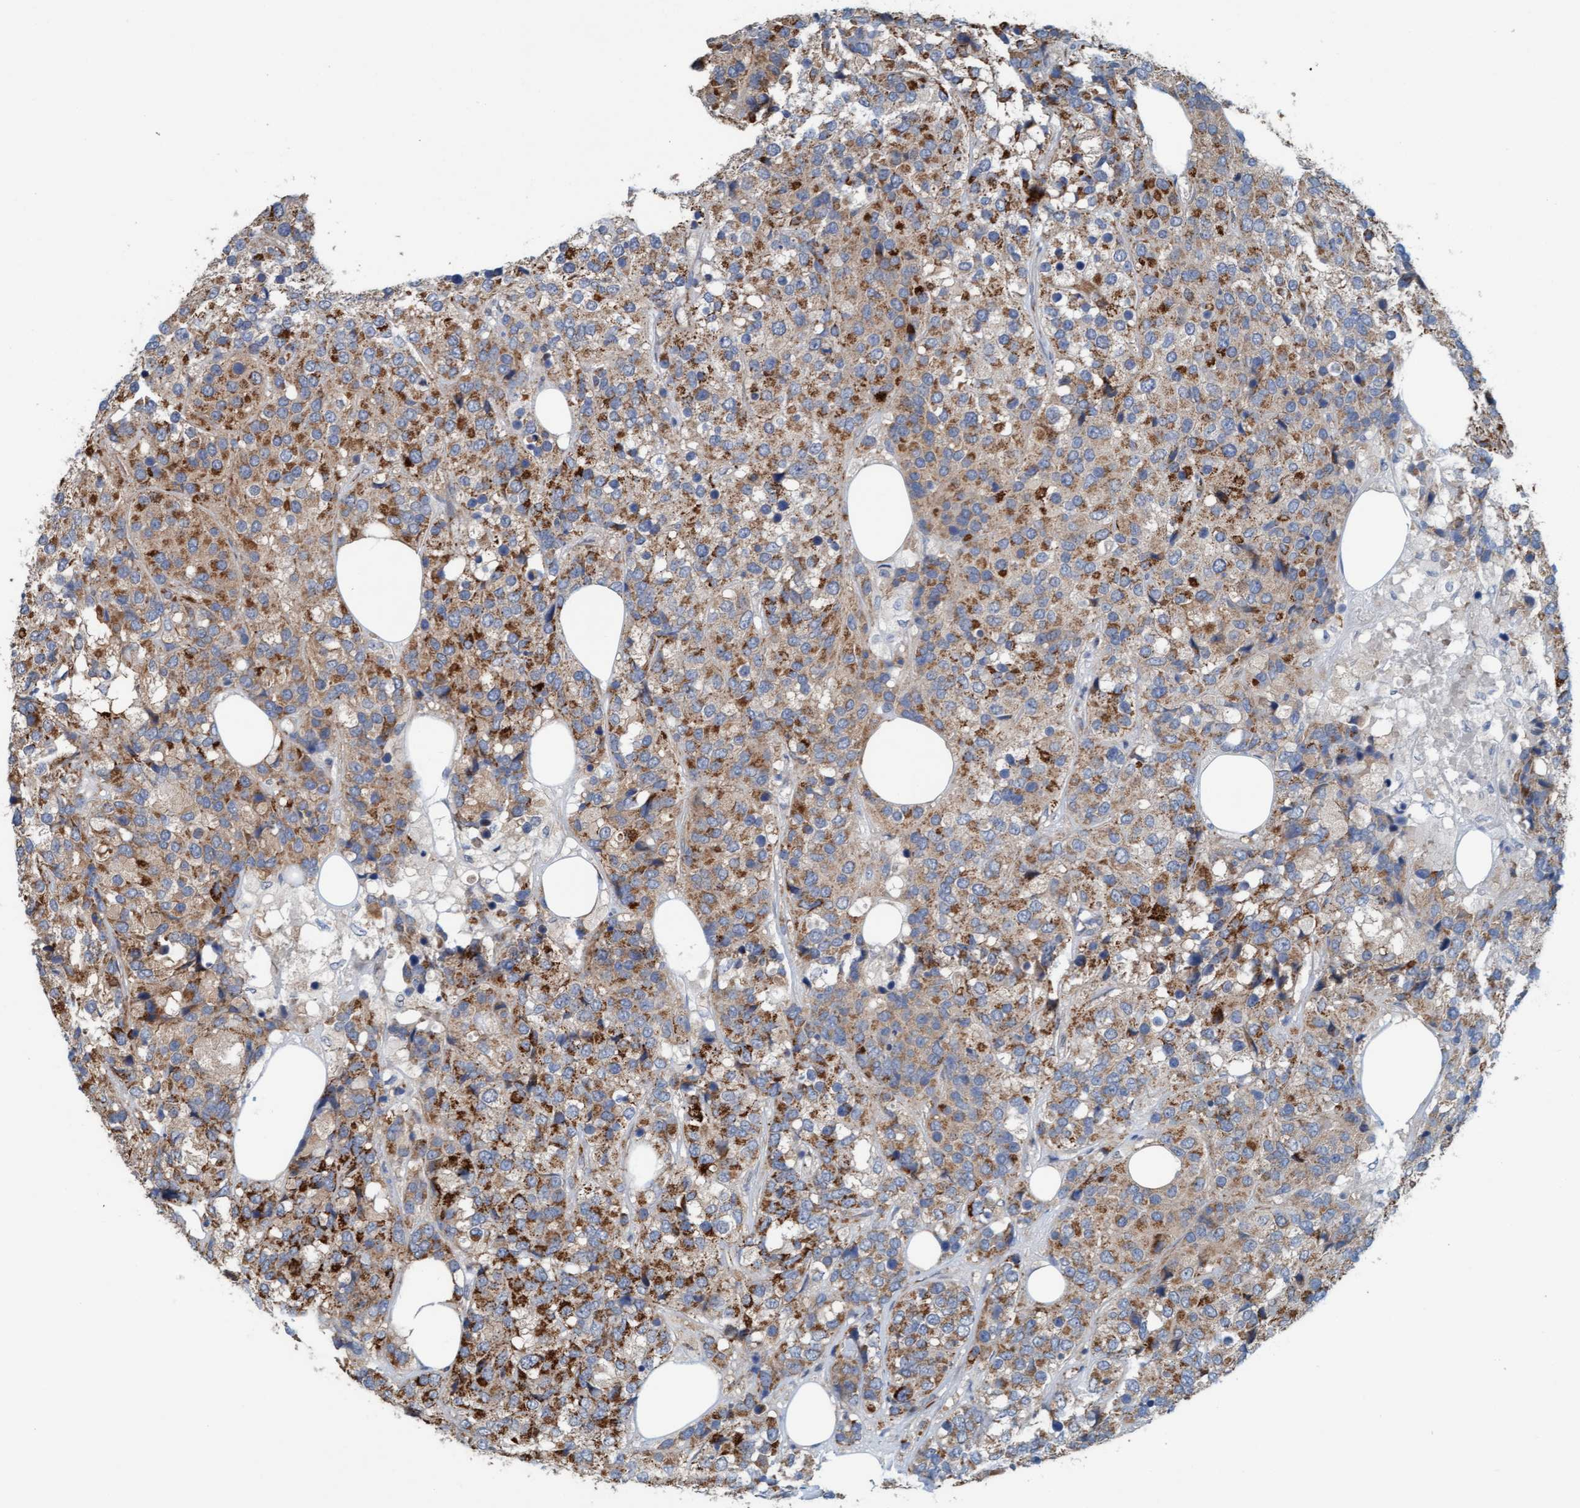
{"staining": {"intensity": "strong", "quantity": ">75%", "location": "cytoplasmic/membranous"}, "tissue": "breast cancer", "cell_type": "Tumor cells", "image_type": "cancer", "snomed": [{"axis": "morphology", "description": "Lobular carcinoma"}, {"axis": "topography", "description": "Breast"}], "caption": "Protein expression analysis of human lobular carcinoma (breast) reveals strong cytoplasmic/membranous positivity in approximately >75% of tumor cells.", "gene": "ZNF566", "patient": {"sex": "female", "age": 59}}